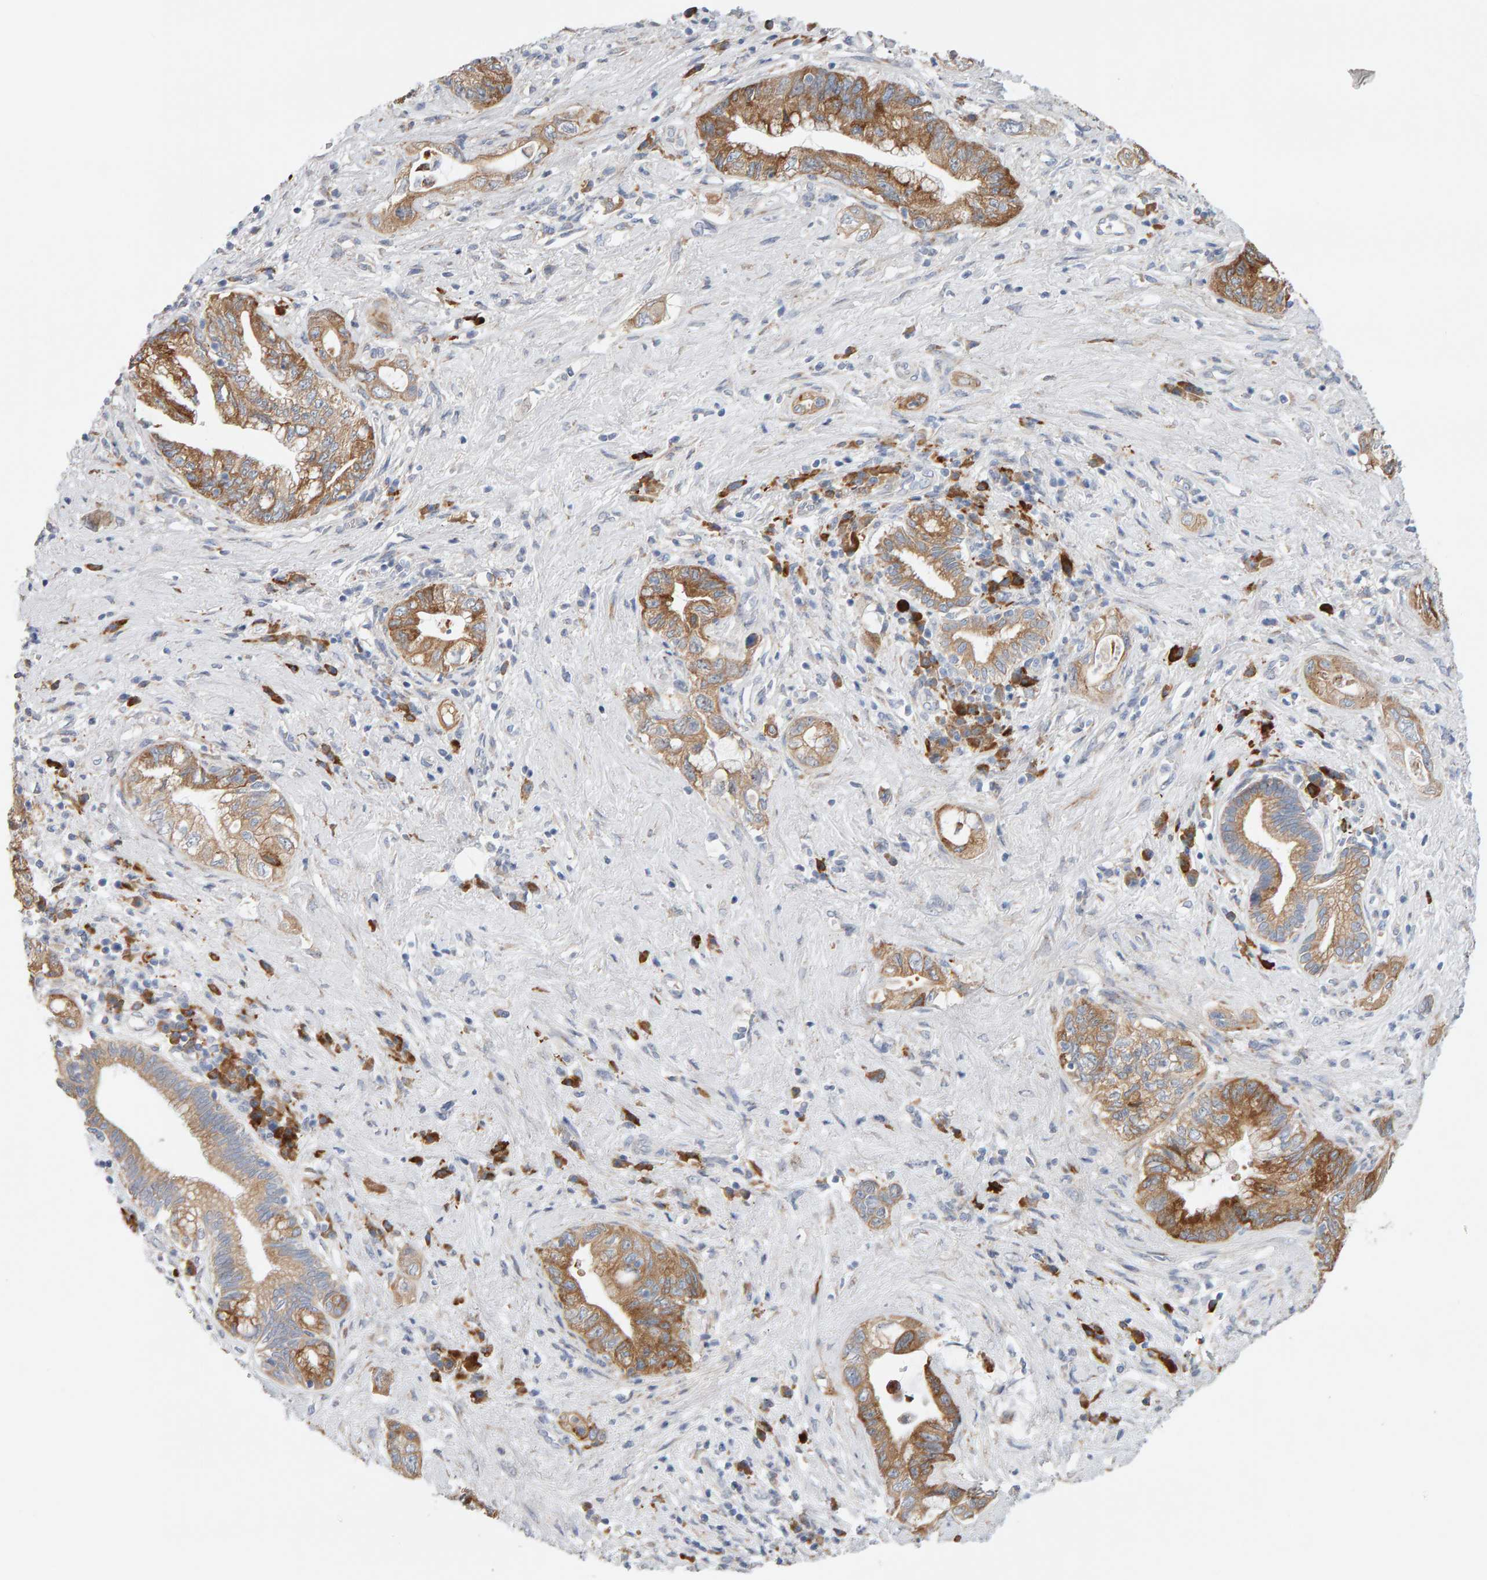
{"staining": {"intensity": "moderate", "quantity": ">75%", "location": "cytoplasmic/membranous"}, "tissue": "pancreatic cancer", "cell_type": "Tumor cells", "image_type": "cancer", "snomed": [{"axis": "morphology", "description": "Adenocarcinoma, NOS"}, {"axis": "topography", "description": "Pancreas"}], "caption": "Tumor cells display moderate cytoplasmic/membranous positivity in about >75% of cells in pancreatic adenocarcinoma.", "gene": "ENGASE", "patient": {"sex": "female", "age": 73}}